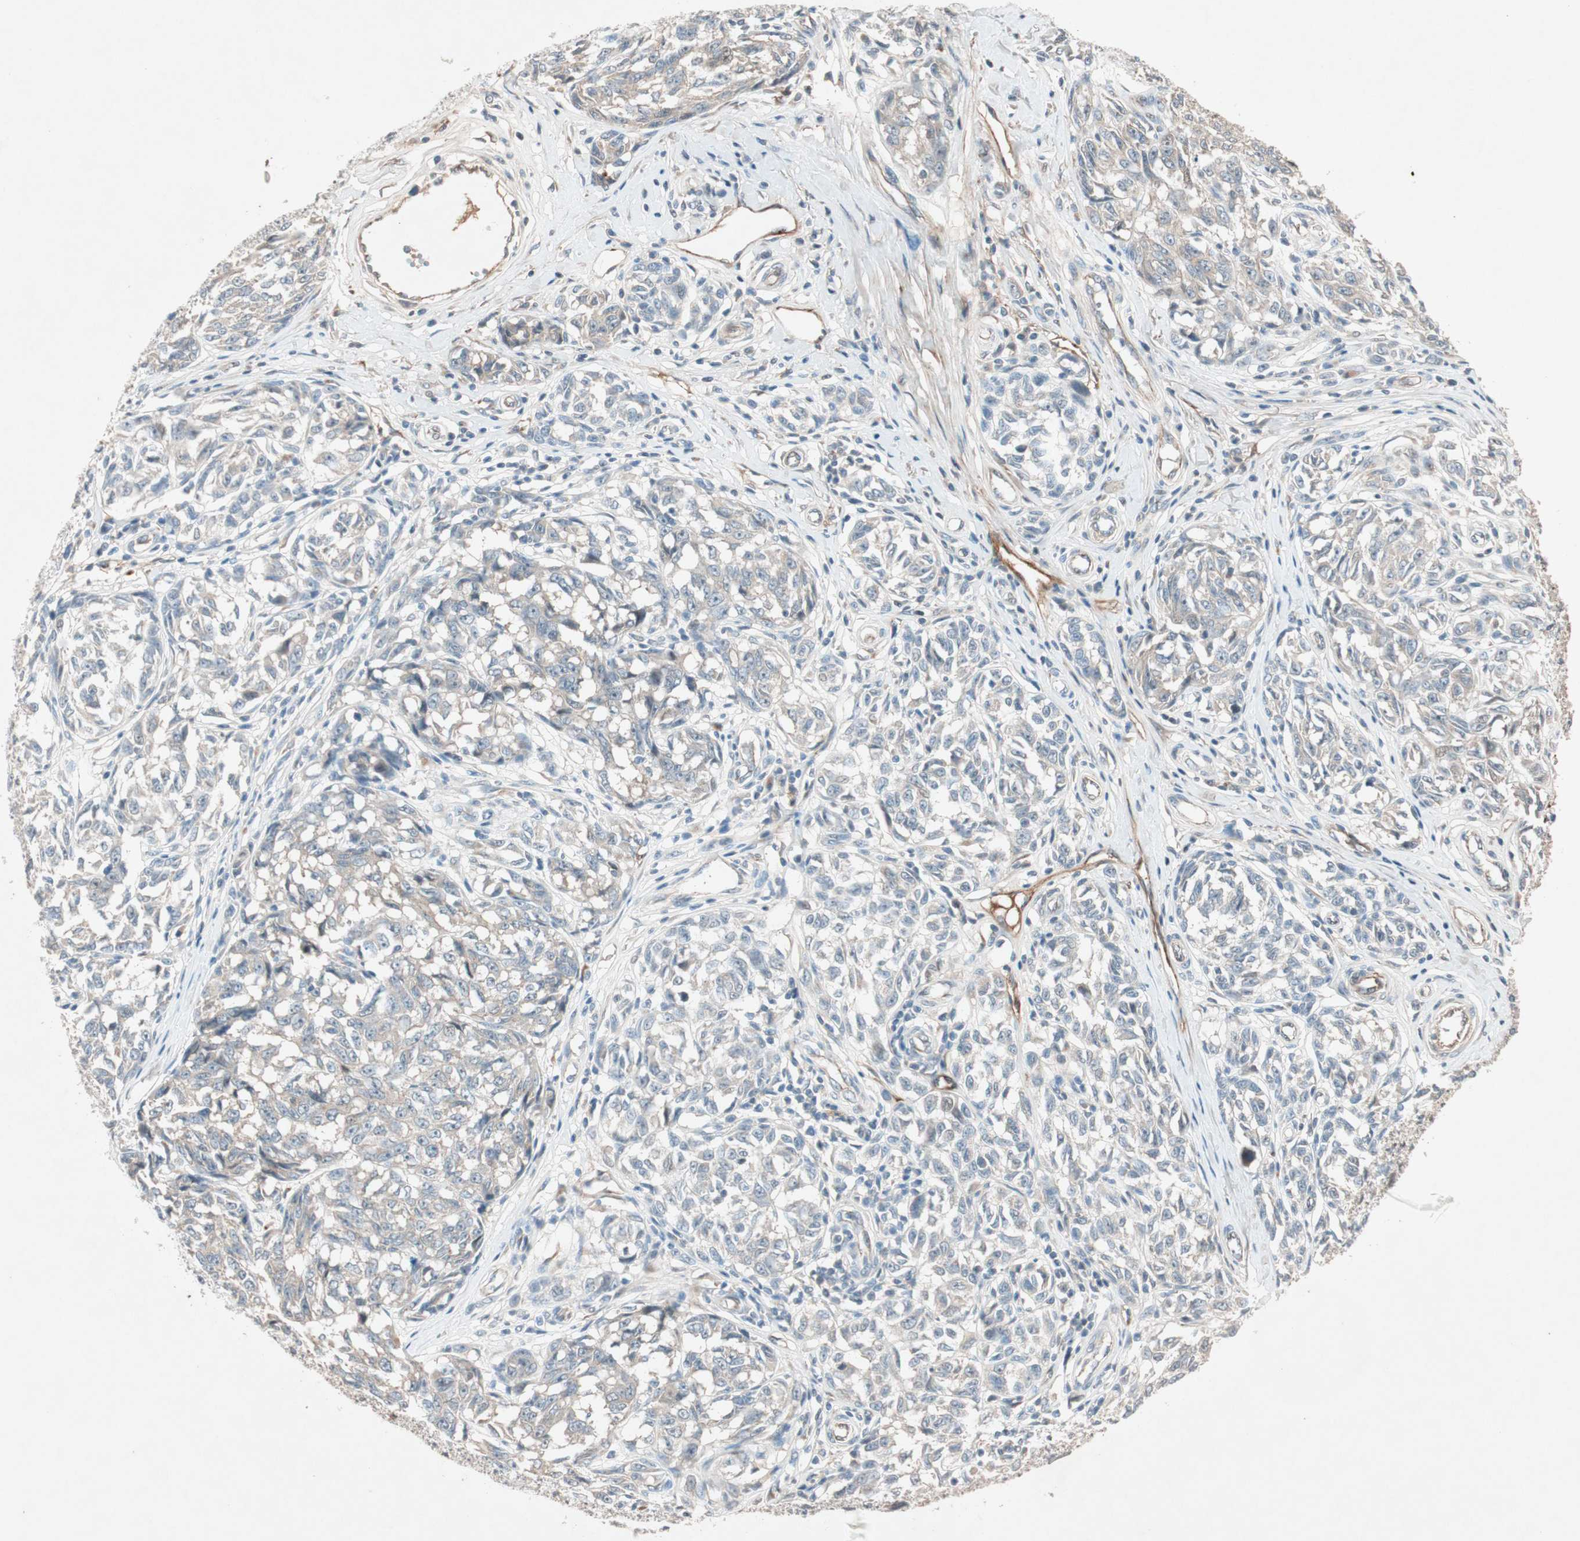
{"staining": {"intensity": "negative", "quantity": "none", "location": "none"}, "tissue": "melanoma", "cell_type": "Tumor cells", "image_type": "cancer", "snomed": [{"axis": "morphology", "description": "Malignant melanoma, NOS"}, {"axis": "topography", "description": "Skin"}], "caption": "A micrograph of human melanoma is negative for staining in tumor cells.", "gene": "EPHA6", "patient": {"sex": "female", "age": 64}}